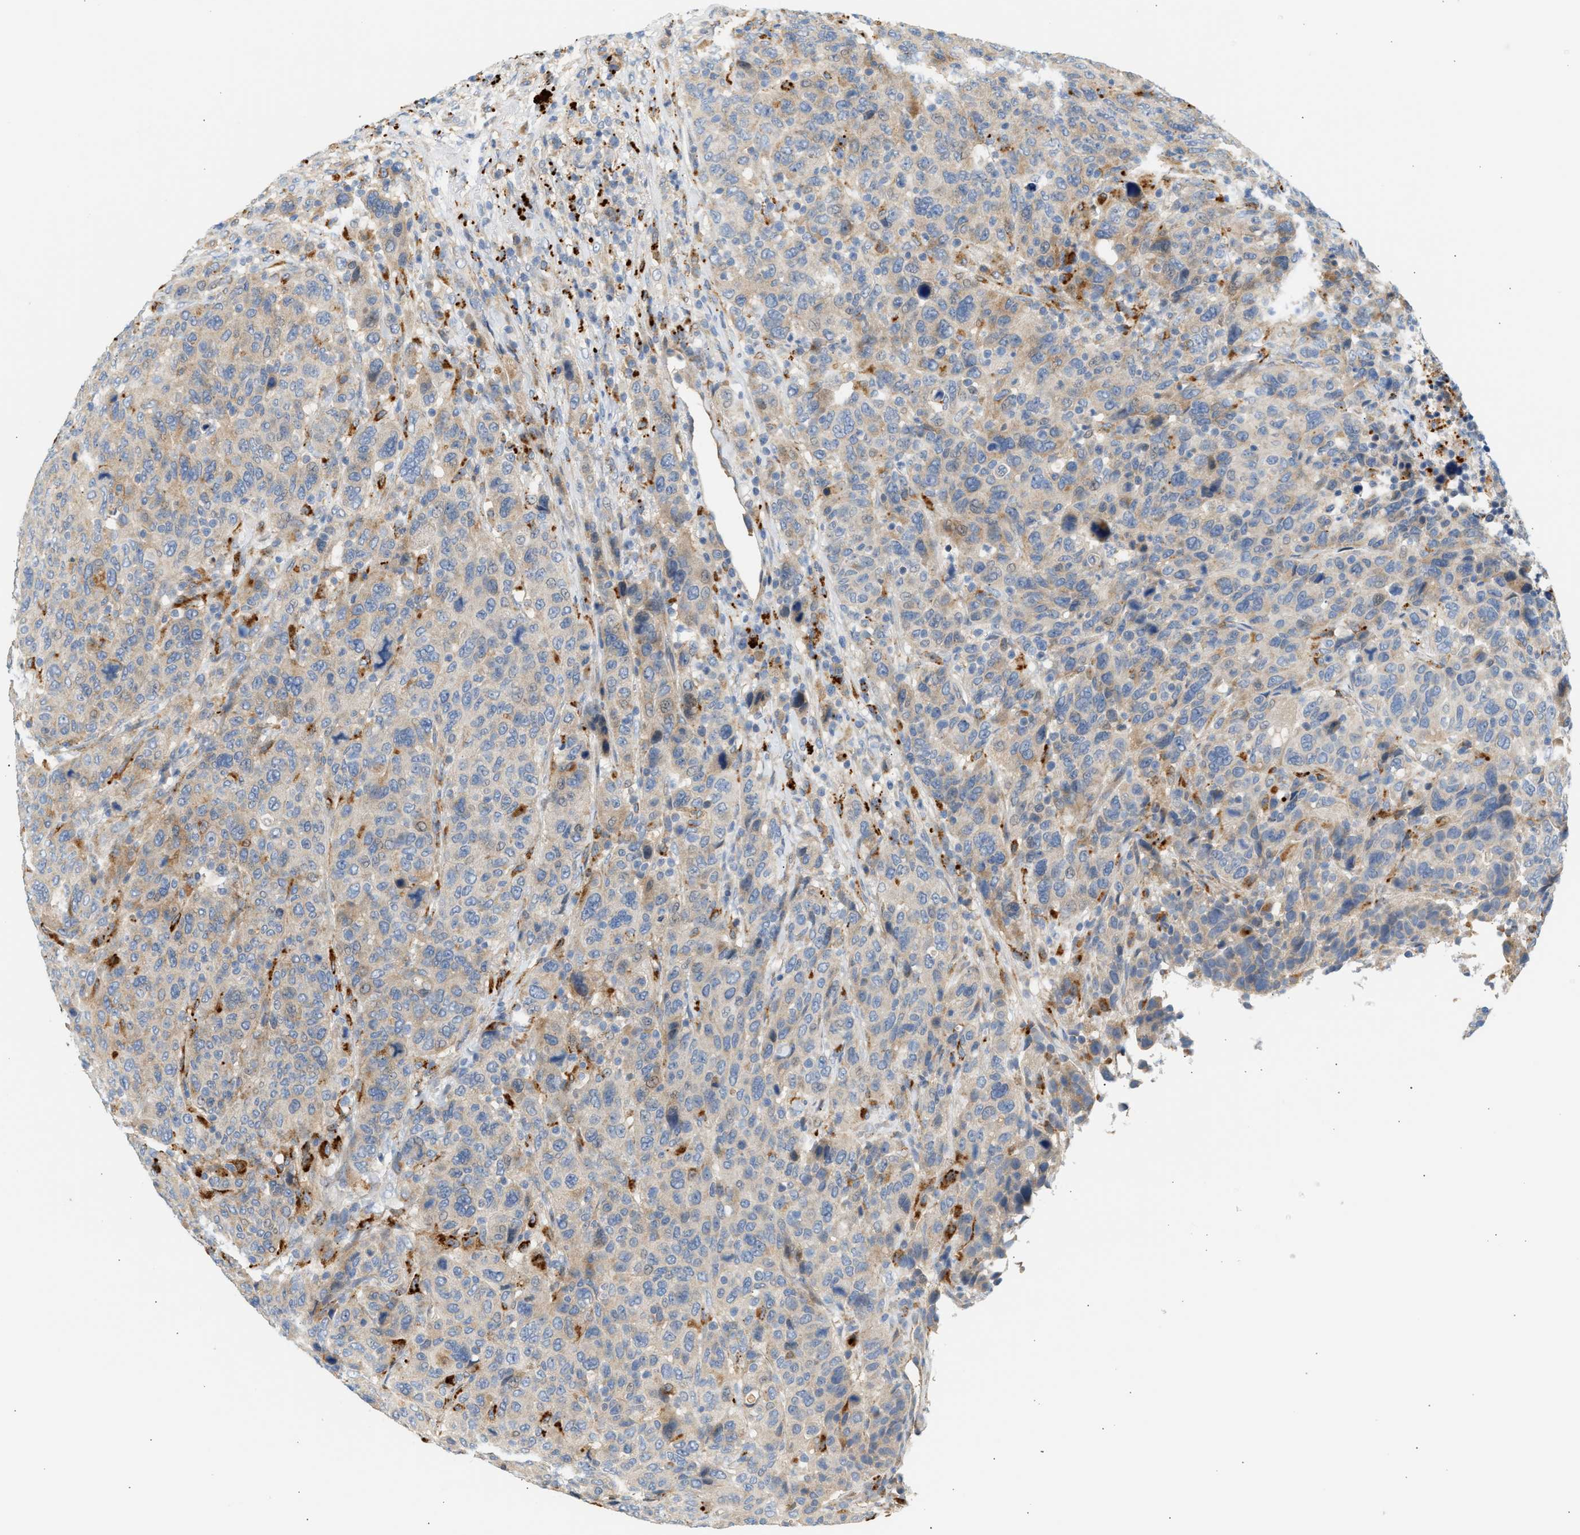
{"staining": {"intensity": "moderate", "quantity": "25%-75%", "location": "cytoplasmic/membranous"}, "tissue": "breast cancer", "cell_type": "Tumor cells", "image_type": "cancer", "snomed": [{"axis": "morphology", "description": "Duct carcinoma"}, {"axis": "topography", "description": "Breast"}], "caption": "This micrograph exhibits immunohistochemistry (IHC) staining of human breast cancer, with medium moderate cytoplasmic/membranous staining in about 25%-75% of tumor cells.", "gene": "ENTHD1", "patient": {"sex": "female", "age": 37}}